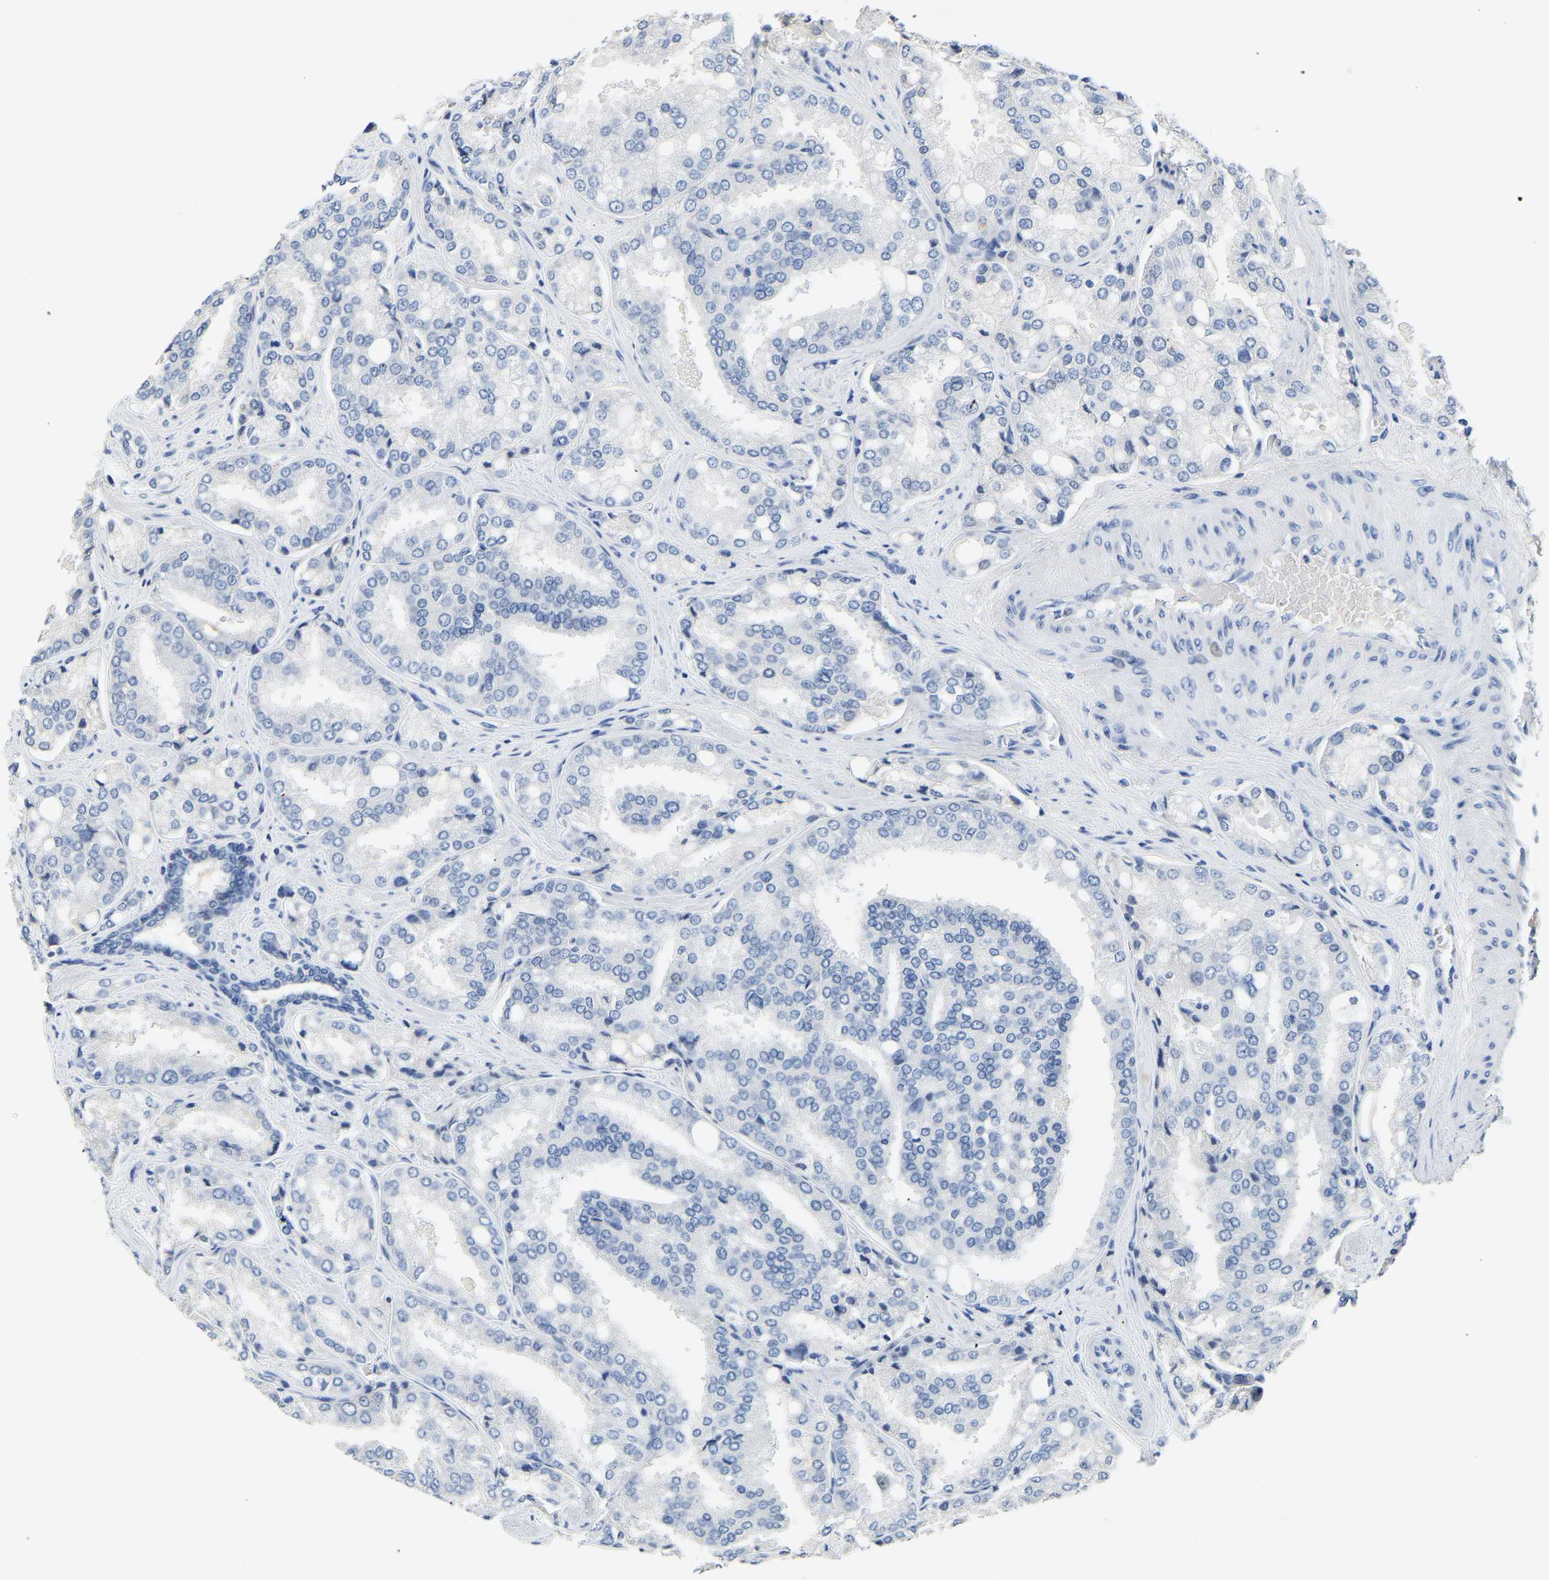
{"staining": {"intensity": "negative", "quantity": "none", "location": "none"}, "tissue": "prostate cancer", "cell_type": "Tumor cells", "image_type": "cancer", "snomed": [{"axis": "morphology", "description": "Adenocarcinoma, High grade"}, {"axis": "topography", "description": "Prostate"}], "caption": "Immunohistochemistry (IHC) micrograph of prostate cancer stained for a protein (brown), which shows no expression in tumor cells. The staining was performed using DAB (3,3'-diaminobenzidine) to visualize the protein expression in brown, while the nuclei were stained in blue with hematoxylin (Magnification: 20x).", "gene": "PCK2", "patient": {"sex": "male", "age": 50}}